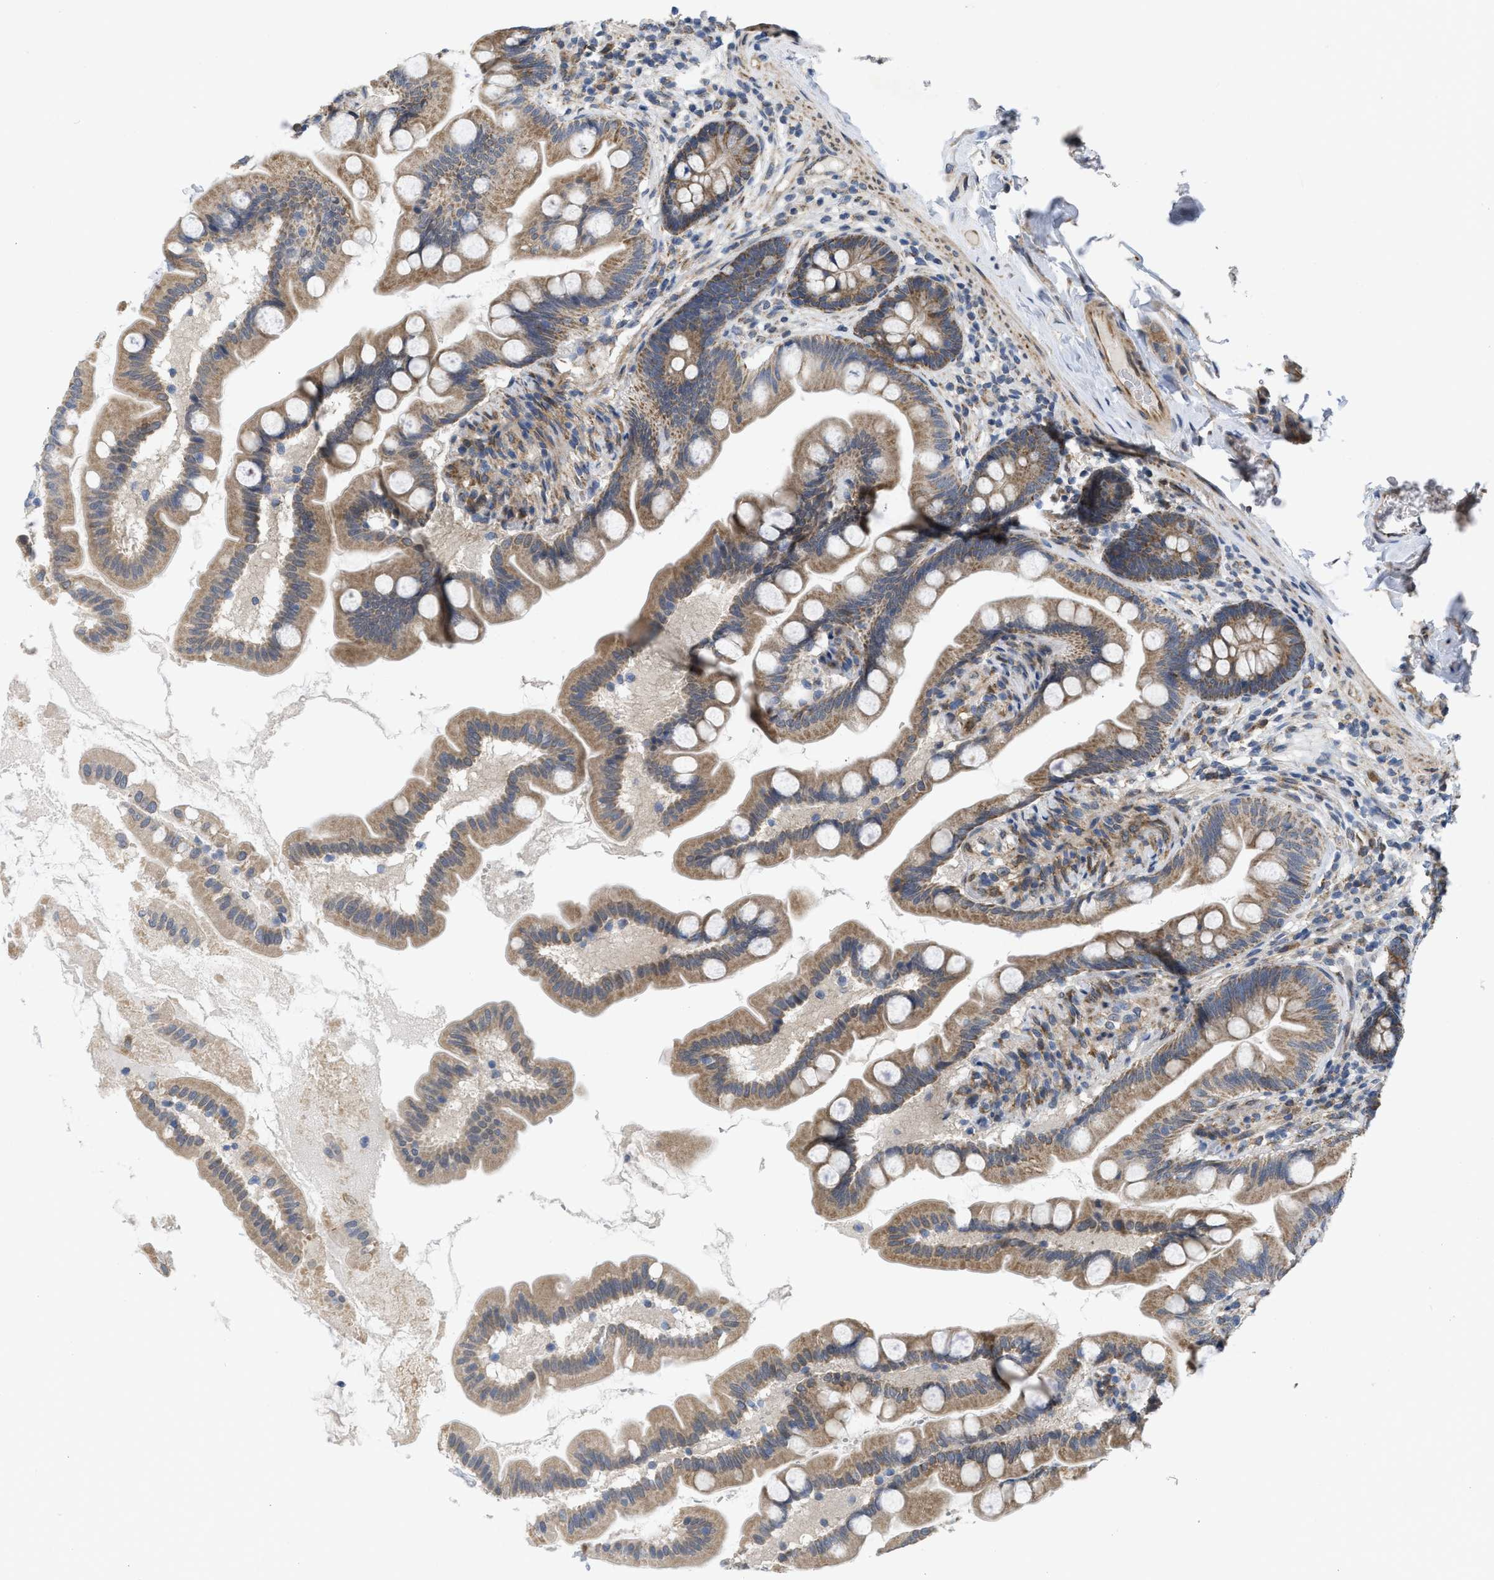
{"staining": {"intensity": "moderate", "quantity": ">75%", "location": "cytoplasmic/membranous"}, "tissue": "small intestine", "cell_type": "Glandular cells", "image_type": "normal", "snomed": [{"axis": "morphology", "description": "Normal tissue, NOS"}, {"axis": "topography", "description": "Small intestine"}], "caption": "Glandular cells display moderate cytoplasmic/membranous staining in about >75% of cells in unremarkable small intestine.", "gene": "EOGT", "patient": {"sex": "female", "age": 56}}